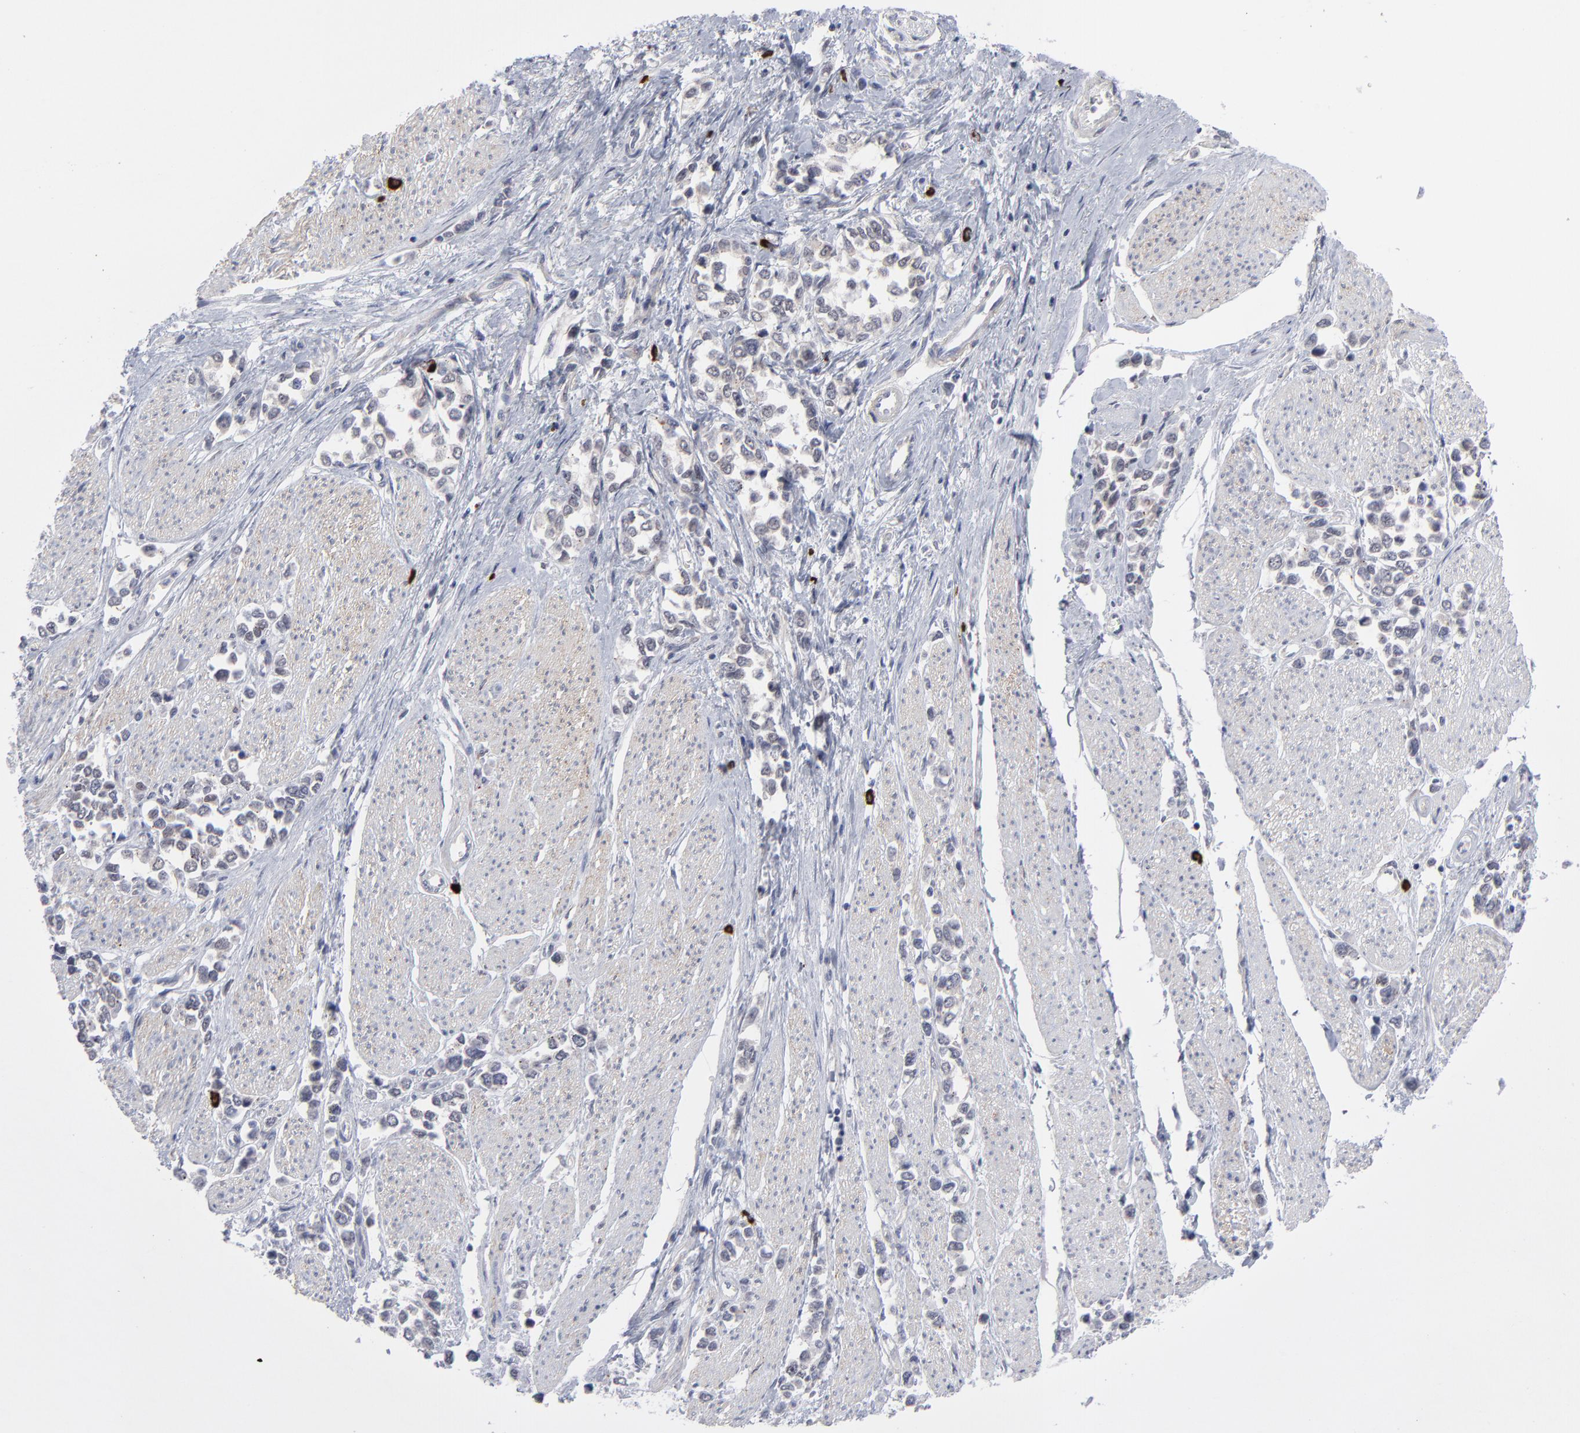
{"staining": {"intensity": "weak", "quantity": "<25%", "location": "cytoplasmic/membranous"}, "tissue": "stomach cancer", "cell_type": "Tumor cells", "image_type": "cancer", "snomed": [{"axis": "morphology", "description": "Adenocarcinoma, NOS"}, {"axis": "topography", "description": "Stomach, upper"}], "caption": "Protein analysis of stomach adenocarcinoma exhibits no significant staining in tumor cells.", "gene": "NBN", "patient": {"sex": "male", "age": 76}}